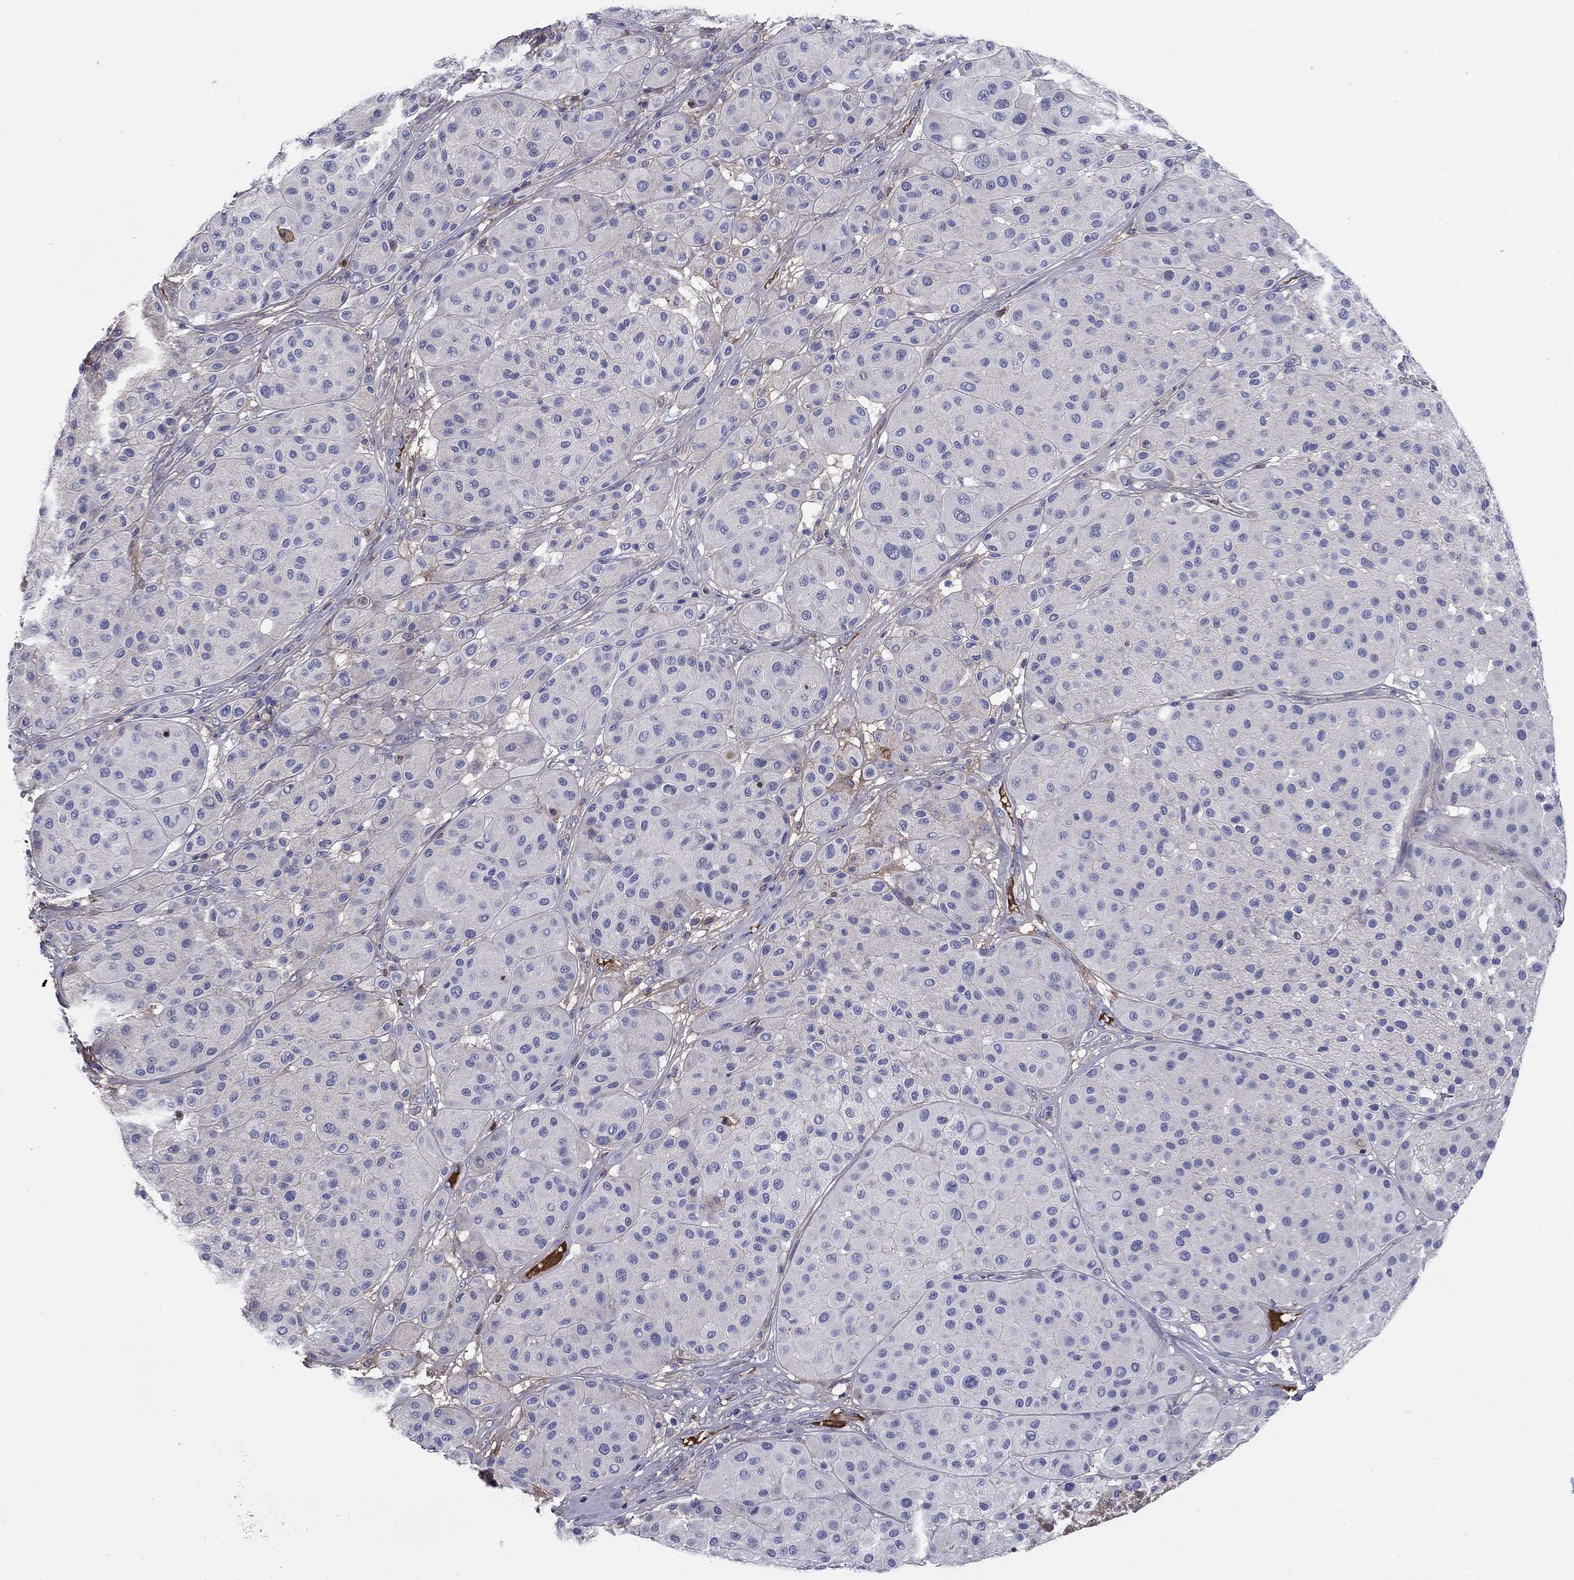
{"staining": {"intensity": "negative", "quantity": "none", "location": "none"}, "tissue": "melanoma", "cell_type": "Tumor cells", "image_type": "cancer", "snomed": [{"axis": "morphology", "description": "Malignant melanoma, Metastatic site"}, {"axis": "topography", "description": "Smooth muscle"}], "caption": "Immunohistochemical staining of human malignant melanoma (metastatic site) displays no significant positivity in tumor cells.", "gene": "CPLX4", "patient": {"sex": "male", "age": 41}}